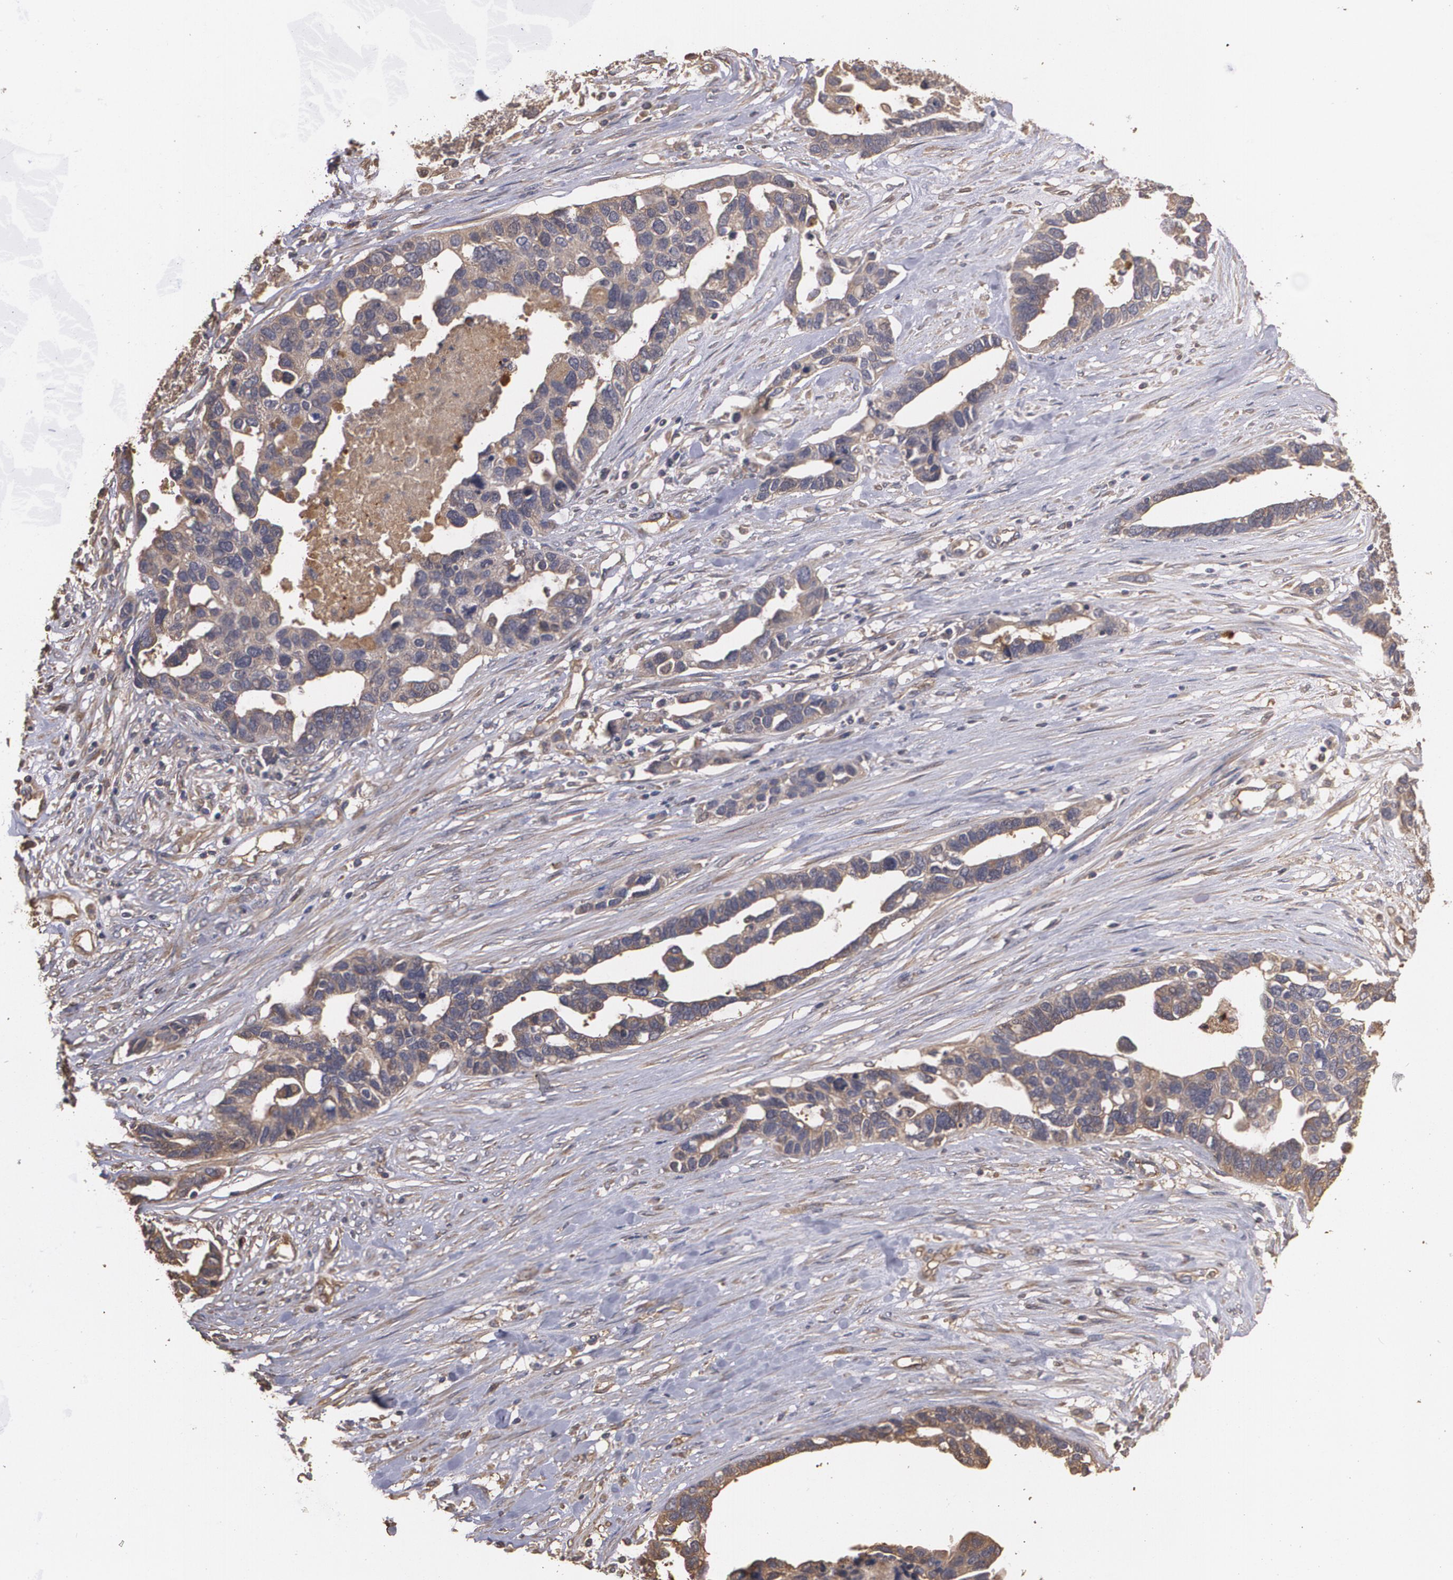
{"staining": {"intensity": "weak", "quantity": ">75%", "location": "cytoplasmic/membranous"}, "tissue": "ovarian cancer", "cell_type": "Tumor cells", "image_type": "cancer", "snomed": [{"axis": "morphology", "description": "Cystadenocarcinoma, serous, NOS"}, {"axis": "topography", "description": "Ovary"}], "caption": "A high-resolution micrograph shows immunohistochemistry (IHC) staining of ovarian cancer, which demonstrates weak cytoplasmic/membranous staining in about >75% of tumor cells. (DAB IHC with brightfield microscopy, high magnification).", "gene": "PON1", "patient": {"sex": "female", "age": 54}}